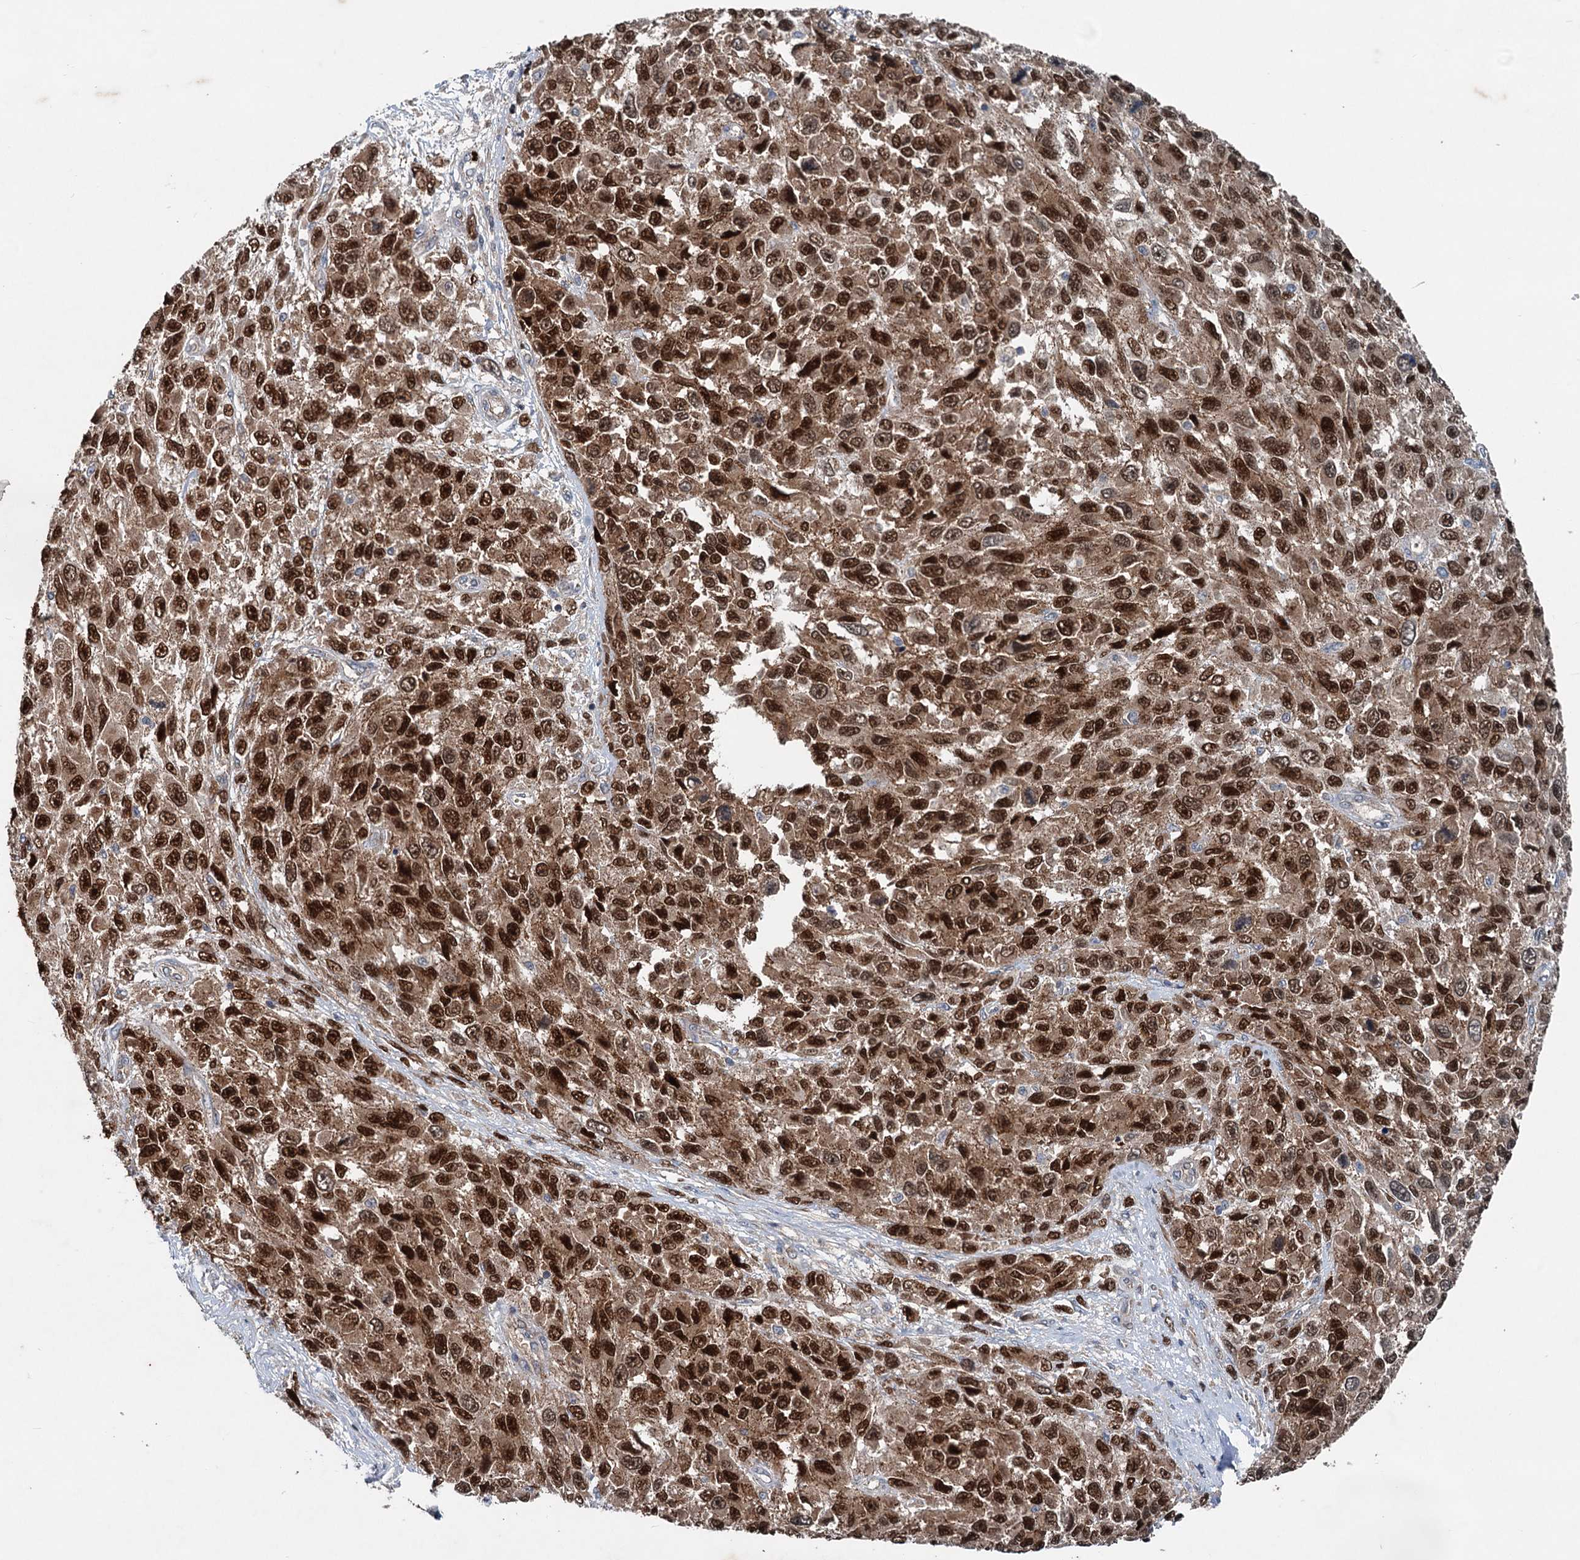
{"staining": {"intensity": "strong", "quantity": ">75%", "location": "cytoplasmic/membranous,nuclear"}, "tissue": "melanoma", "cell_type": "Tumor cells", "image_type": "cancer", "snomed": [{"axis": "morphology", "description": "Normal tissue, NOS"}, {"axis": "morphology", "description": "Malignant melanoma, NOS"}, {"axis": "topography", "description": "Skin"}], "caption": "This histopathology image reveals immunohistochemistry (IHC) staining of human melanoma, with high strong cytoplasmic/membranous and nuclear expression in about >75% of tumor cells.", "gene": "N4BP2L2", "patient": {"sex": "female", "age": 96}}